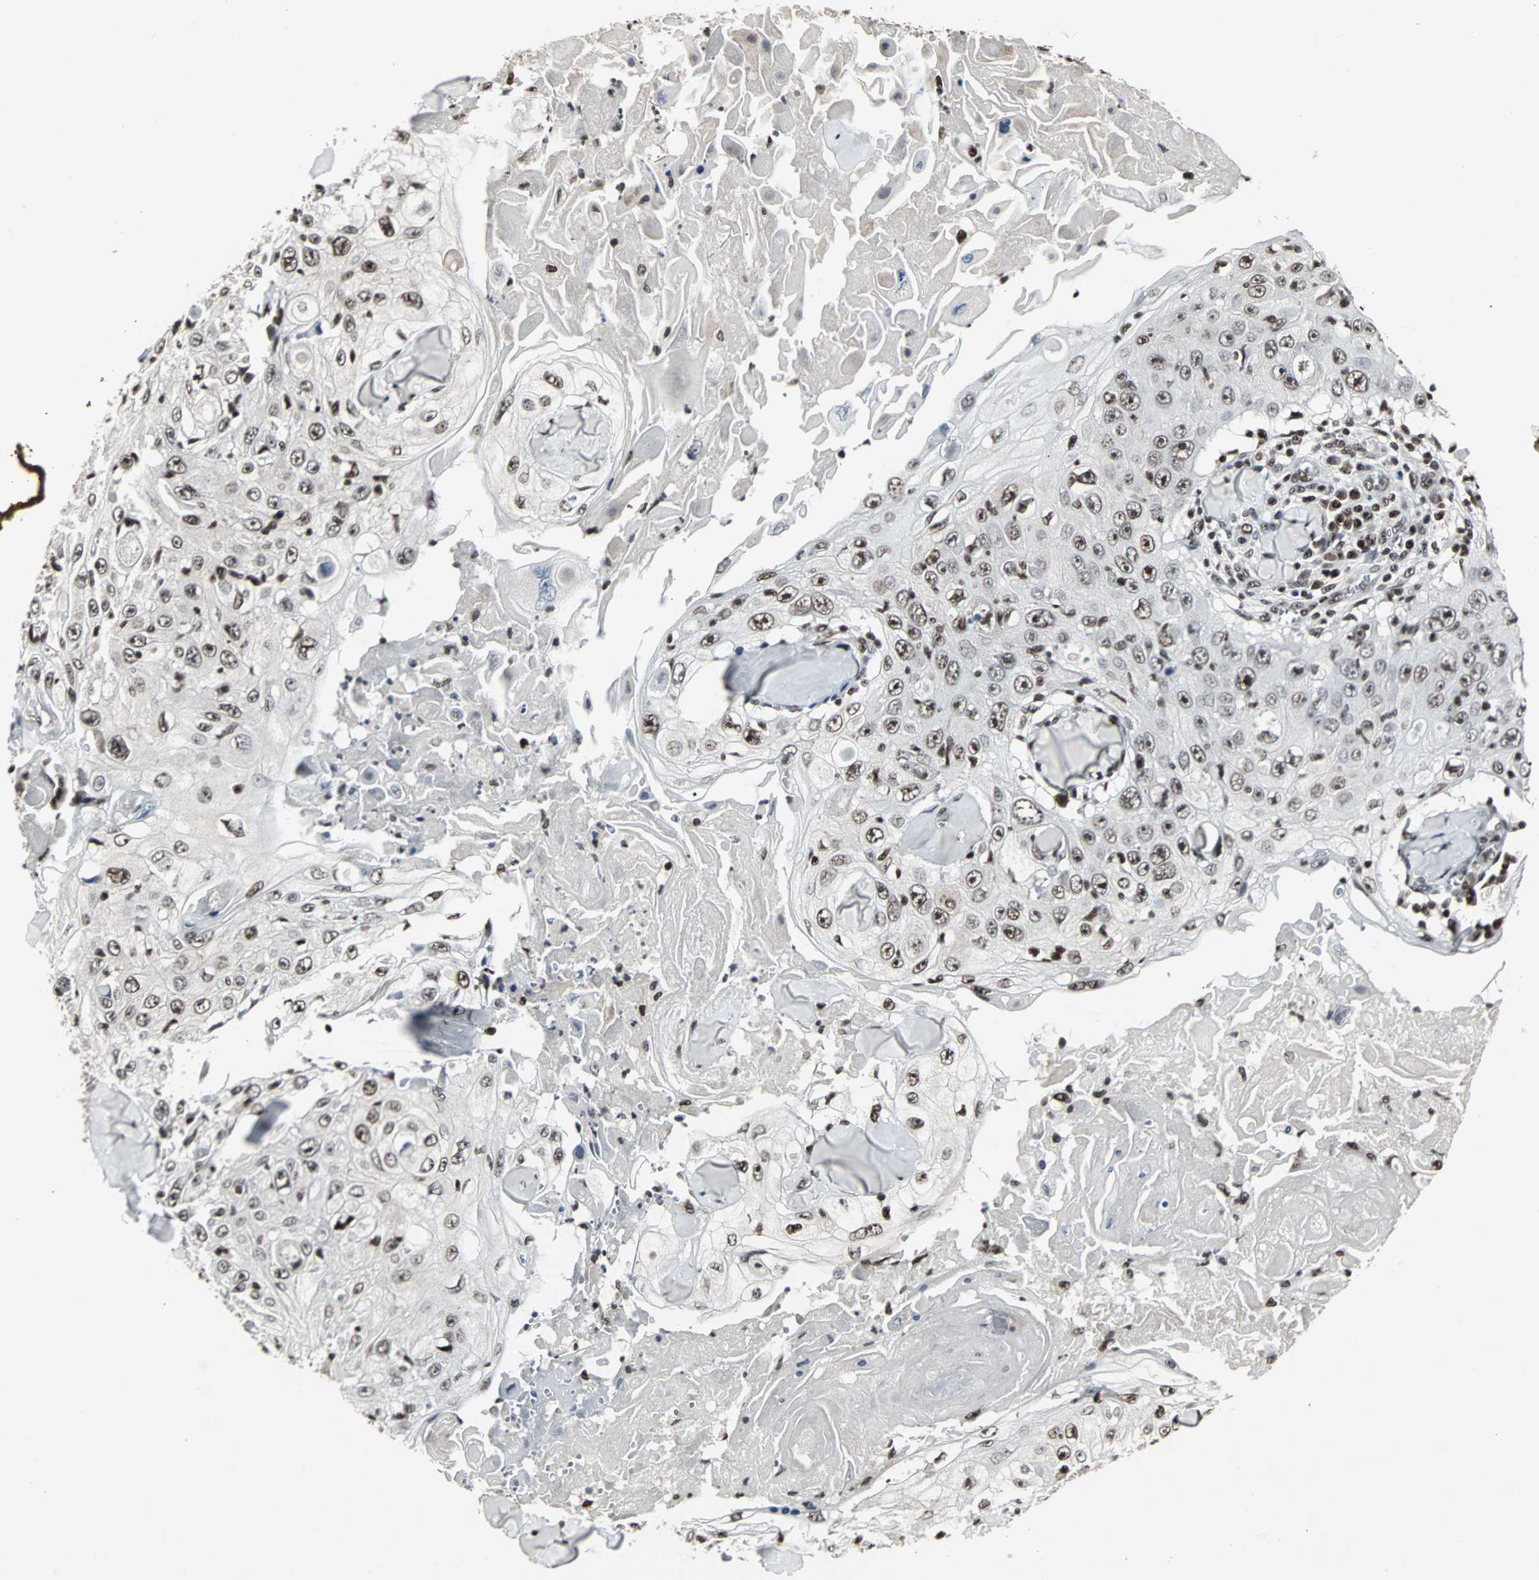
{"staining": {"intensity": "moderate", "quantity": ">75%", "location": "nuclear"}, "tissue": "skin cancer", "cell_type": "Tumor cells", "image_type": "cancer", "snomed": [{"axis": "morphology", "description": "Squamous cell carcinoma, NOS"}, {"axis": "topography", "description": "Skin"}], "caption": "DAB (3,3'-diaminobenzidine) immunohistochemical staining of skin squamous cell carcinoma demonstrates moderate nuclear protein positivity in approximately >75% of tumor cells.", "gene": "PNKP", "patient": {"sex": "male", "age": 86}}